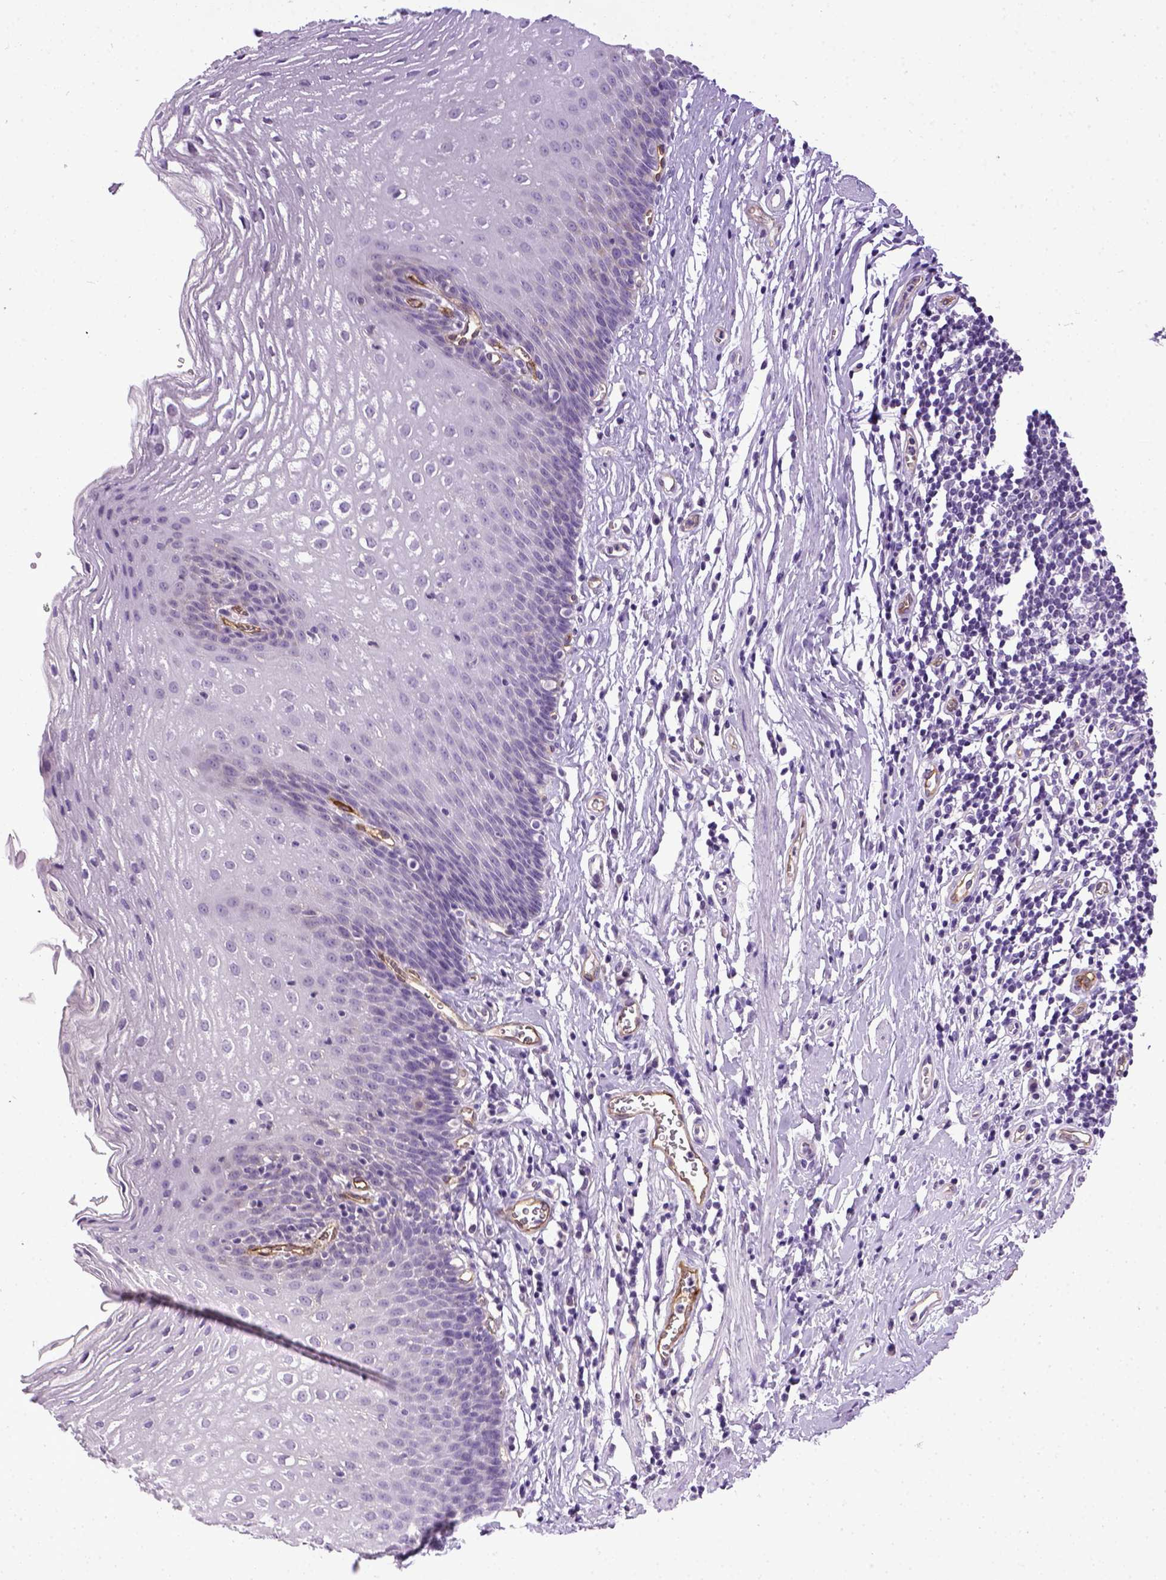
{"staining": {"intensity": "negative", "quantity": "none", "location": "none"}, "tissue": "esophagus", "cell_type": "Squamous epithelial cells", "image_type": "normal", "snomed": [{"axis": "morphology", "description": "Normal tissue, NOS"}, {"axis": "topography", "description": "Esophagus"}], "caption": "High power microscopy image of an IHC histopathology image of normal esophagus, revealing no significant expression in squamous epithelial cells. (DAB (3,3'-diaminobenzidine) immunohistochemistry visualized using brightfield microscopy, high magnification).", "gene": "ENG", "patient": {"sex": "male", "age": 72}}